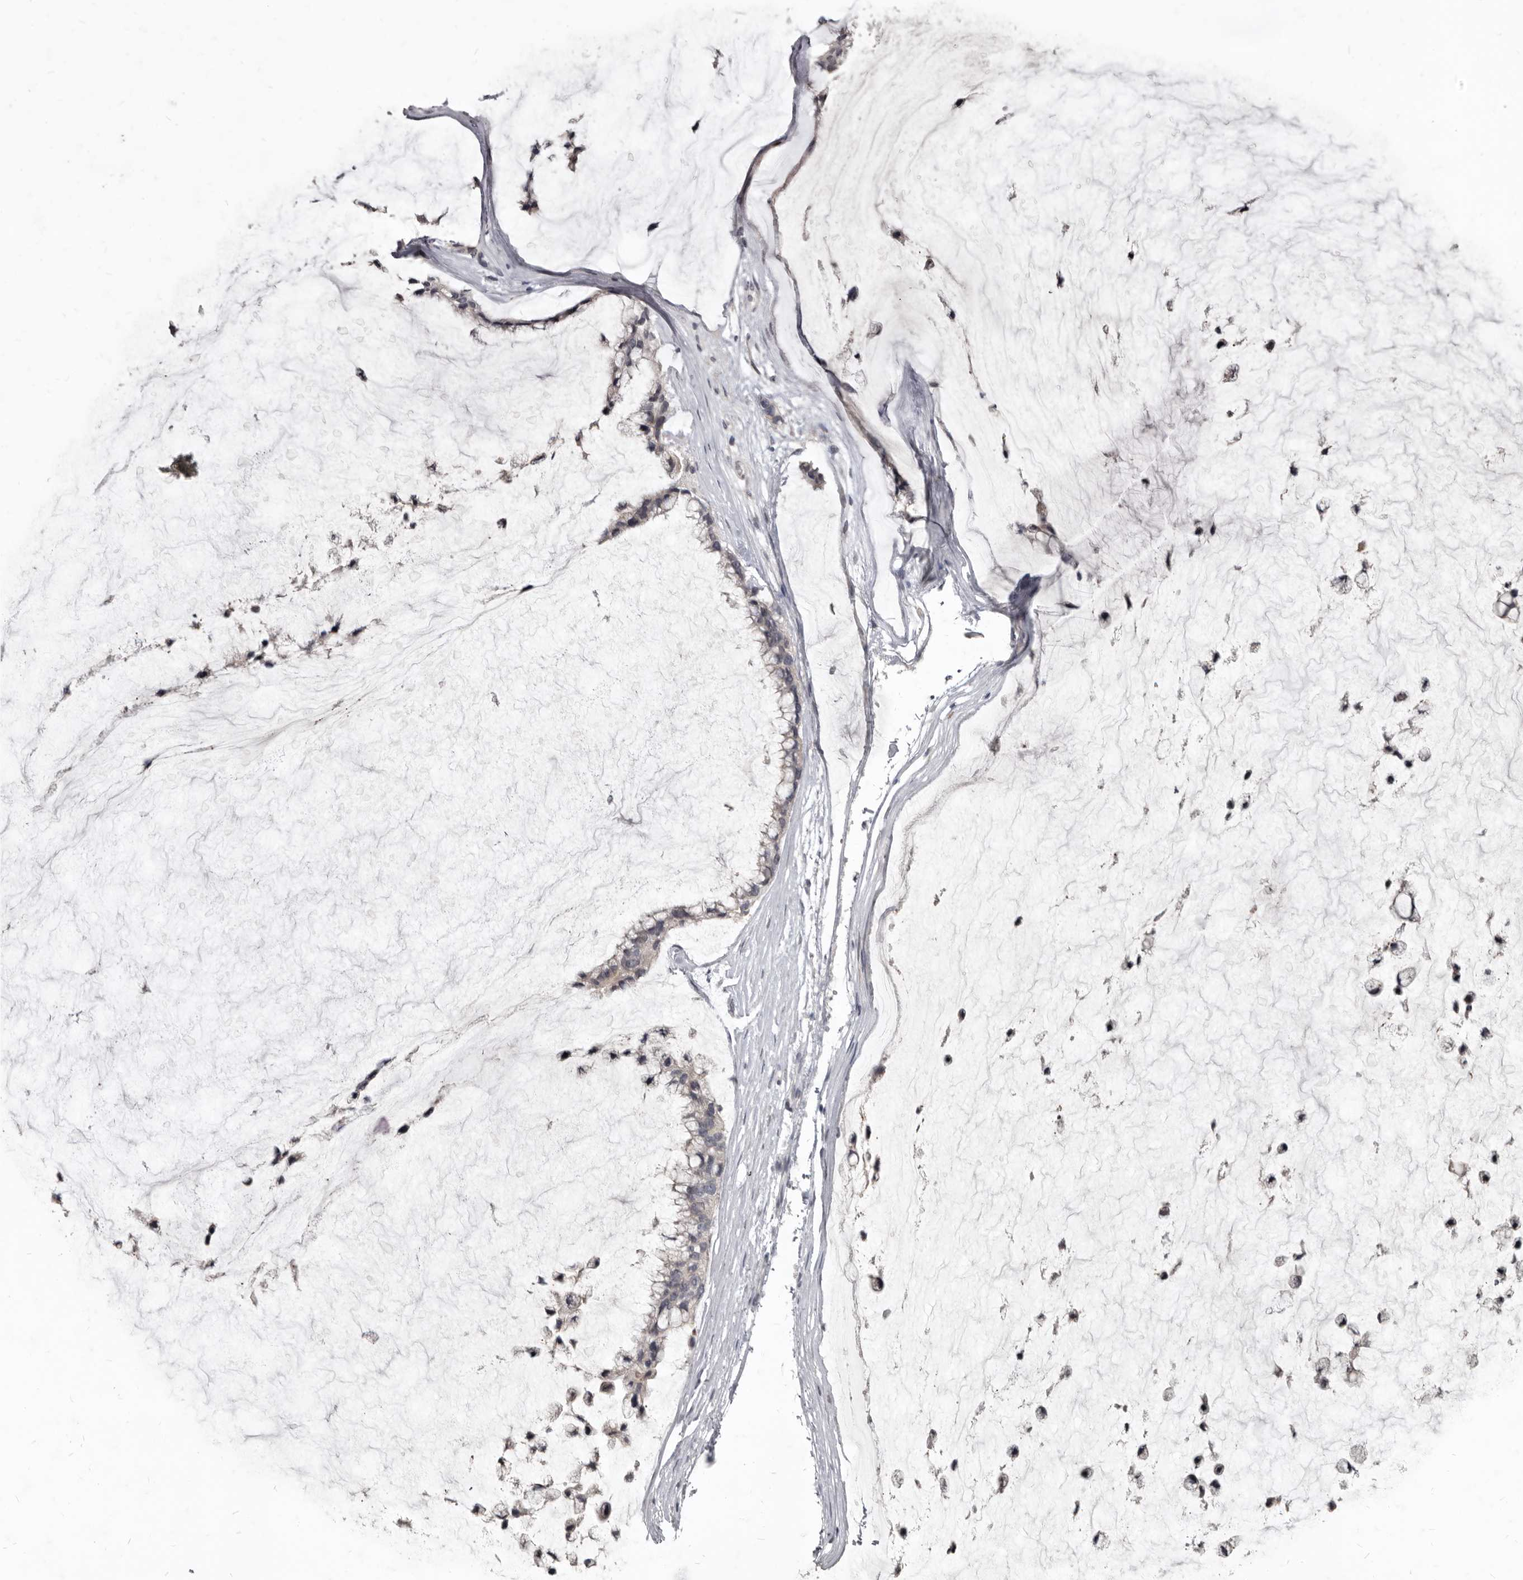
{"staining": {"intensity": "negative", "quantity": "none", "location": "none"}, "tissue": "ovarian cancer", "cell_type": "Tumor cells", "image_type": "cancer", "snomed": [{"axis": "morphology", "description": "Cystadenocarcinoma, mucinous, NOS"}, {"axis": "topography", "description": "Ovary"}], "caption": "Immunohistochemical staining of ovarian cancer reveals no significant expression in tumor cells.", "gene": "SULT1E1", "patient": {"sex": "female", "age": 39}}